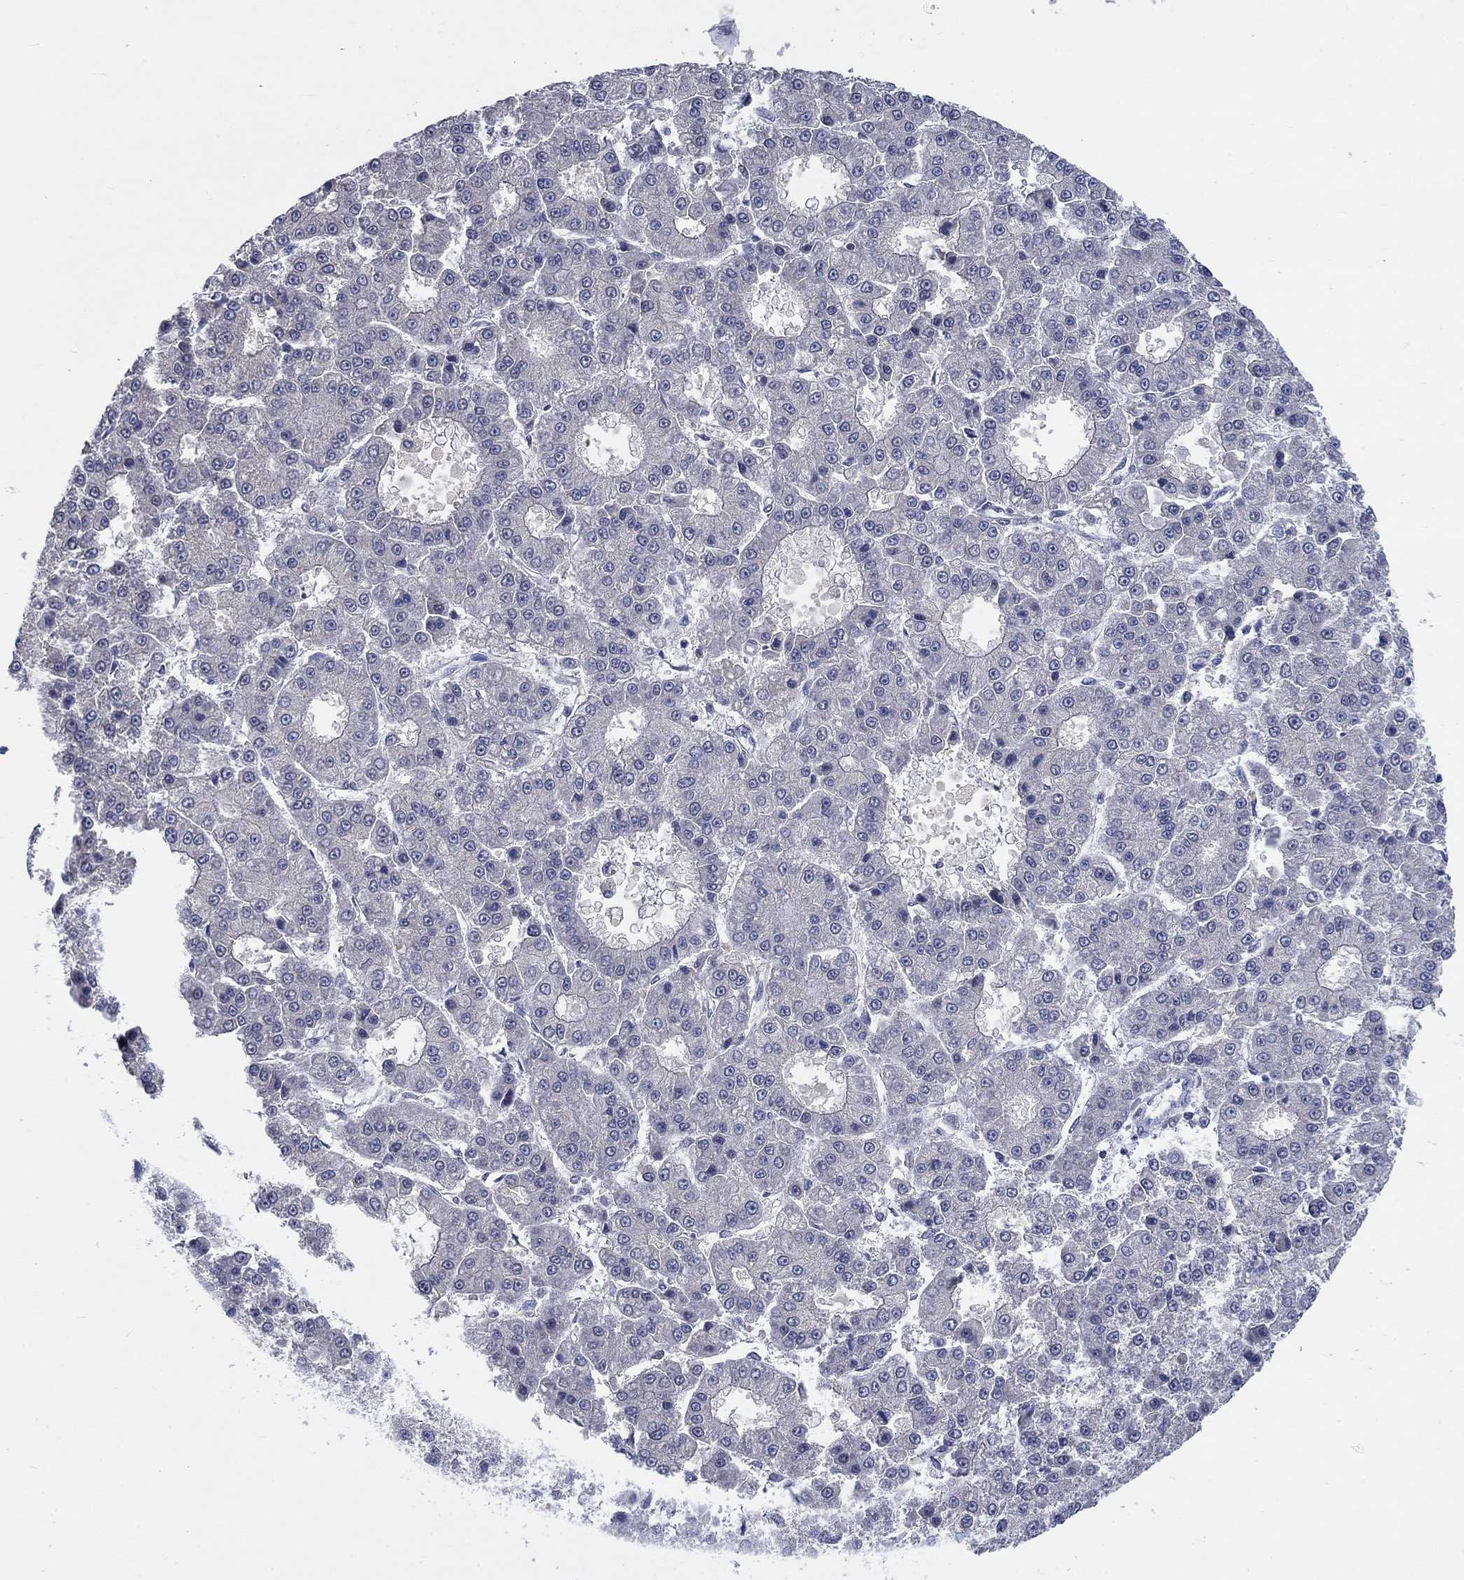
{"staining": {"intensity": "negative", "quantity": "none", "location": "none"}, "tissue": "liver cancer", "cell_type": "Tumor cells", "image_type": "cancer", "snomed": [{"axis": "morphology", "description": "Carcinoma, Hepatocellular, NOS"}, {"axis": "topography", "description": "Liver"}], "caption": "Immunohistochemistry (IHC) micrograph of neoplastic tissue: human liver cancer stained with DAB (3,3'-diaminobenzidine) displays no significant protein expression in tumor cells. Brightfield microscopy of immunohistochemistry stained with DAB (brown) and hematoxylin (blue), captured at high magnification.", "gene": "HTN1", "patient": {"sex": "male", "age": 70}}